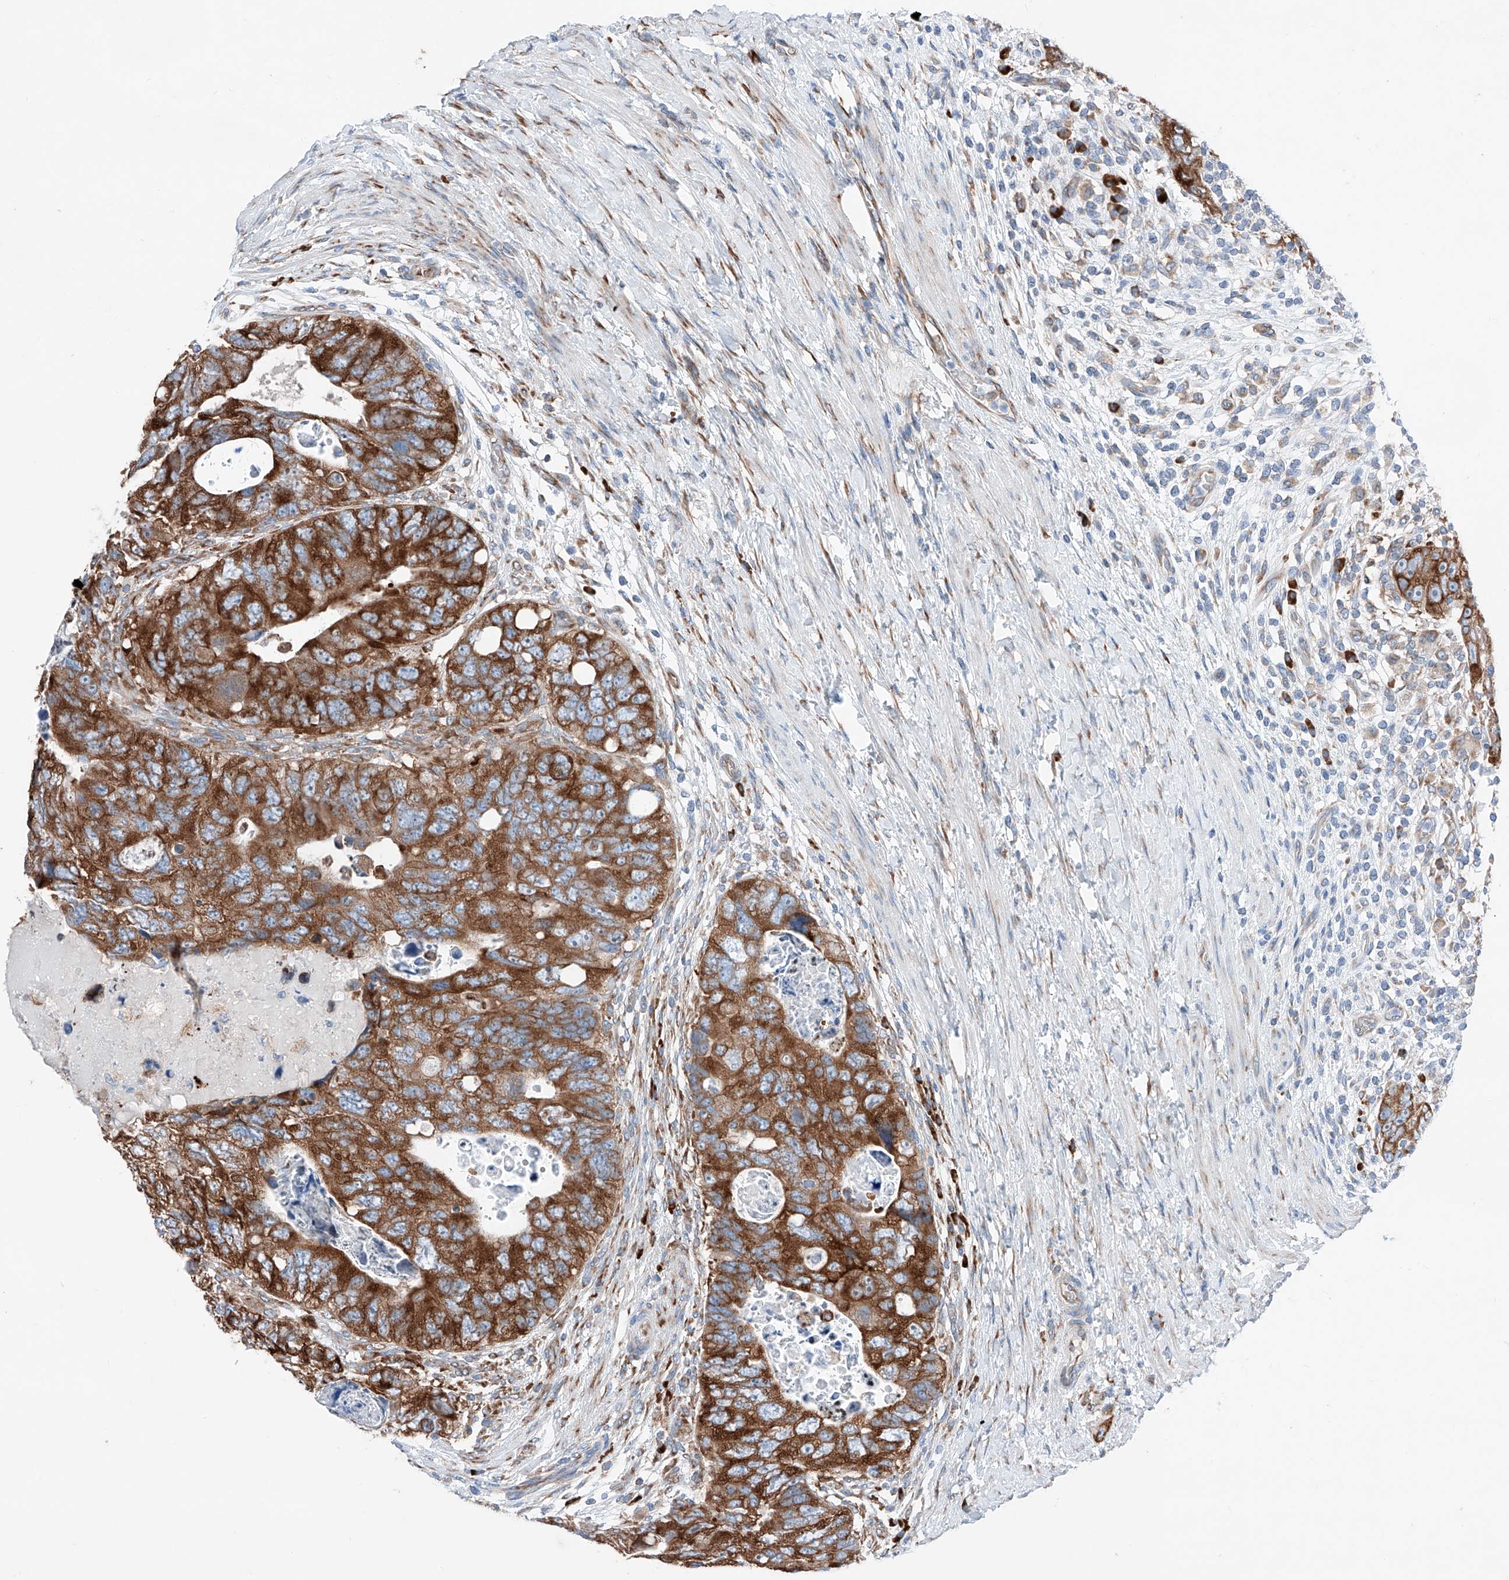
{"staining": {"intensity": "strong", "quantity": ">75%", "location": "cytoplasmic/membranous"}, "tissue": "colorectal cancer", "cell_type": "Tumor cells", "image_type": "cancer", "snomed": [{"axis": "morphology", "description": "Adenocarcinoma, NOS"}, {"axis": "topography", "description": "Rectum"}], "caption": "Adenocarcinoma (colorectal) stained with a protein marker reveals strong staining in tumor cells.", "gene": "CRELD1", "patient": {"sex": "male", "age": 59}}